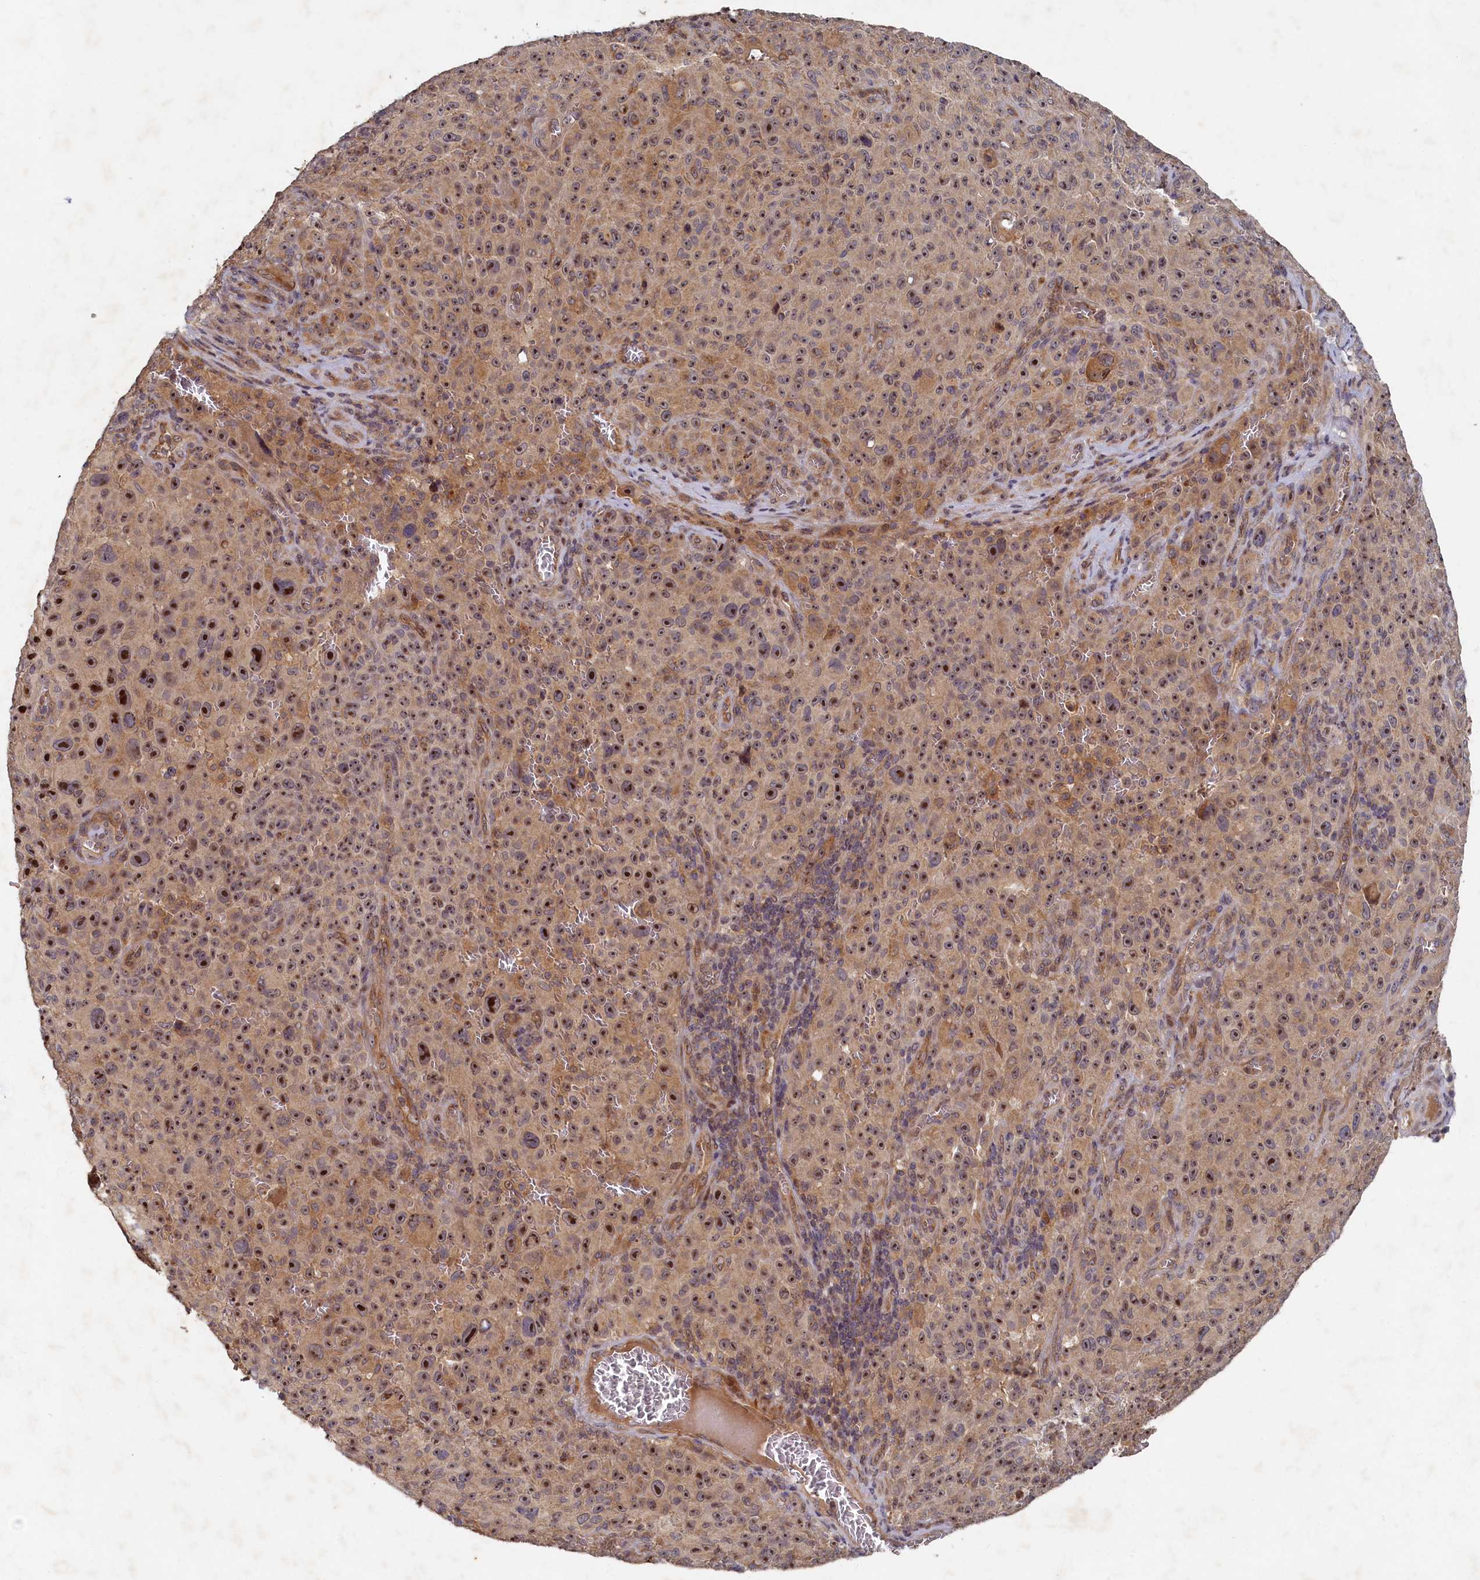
{"staining": {"intensity": "moderate", "quantity": ">75%", "location": "cytoplasmic/membranous,nuclear"}, "tissue": "melanoma", "cell_type": "Tumor cells", "image_type": "cancer", "snomed": [{"axis": "morphology", "description": "Malignant melanoma, NOS"}, {"axis": "topography", "description": "Skin"}], "caption": "Moderate cytoplasmic/membranous and nuclear staining for a protein is present in about >75% of tumor cells of melanoma using IHC.", "gene": "CEP20", "patient": {"sex": "female", "age": 82}}